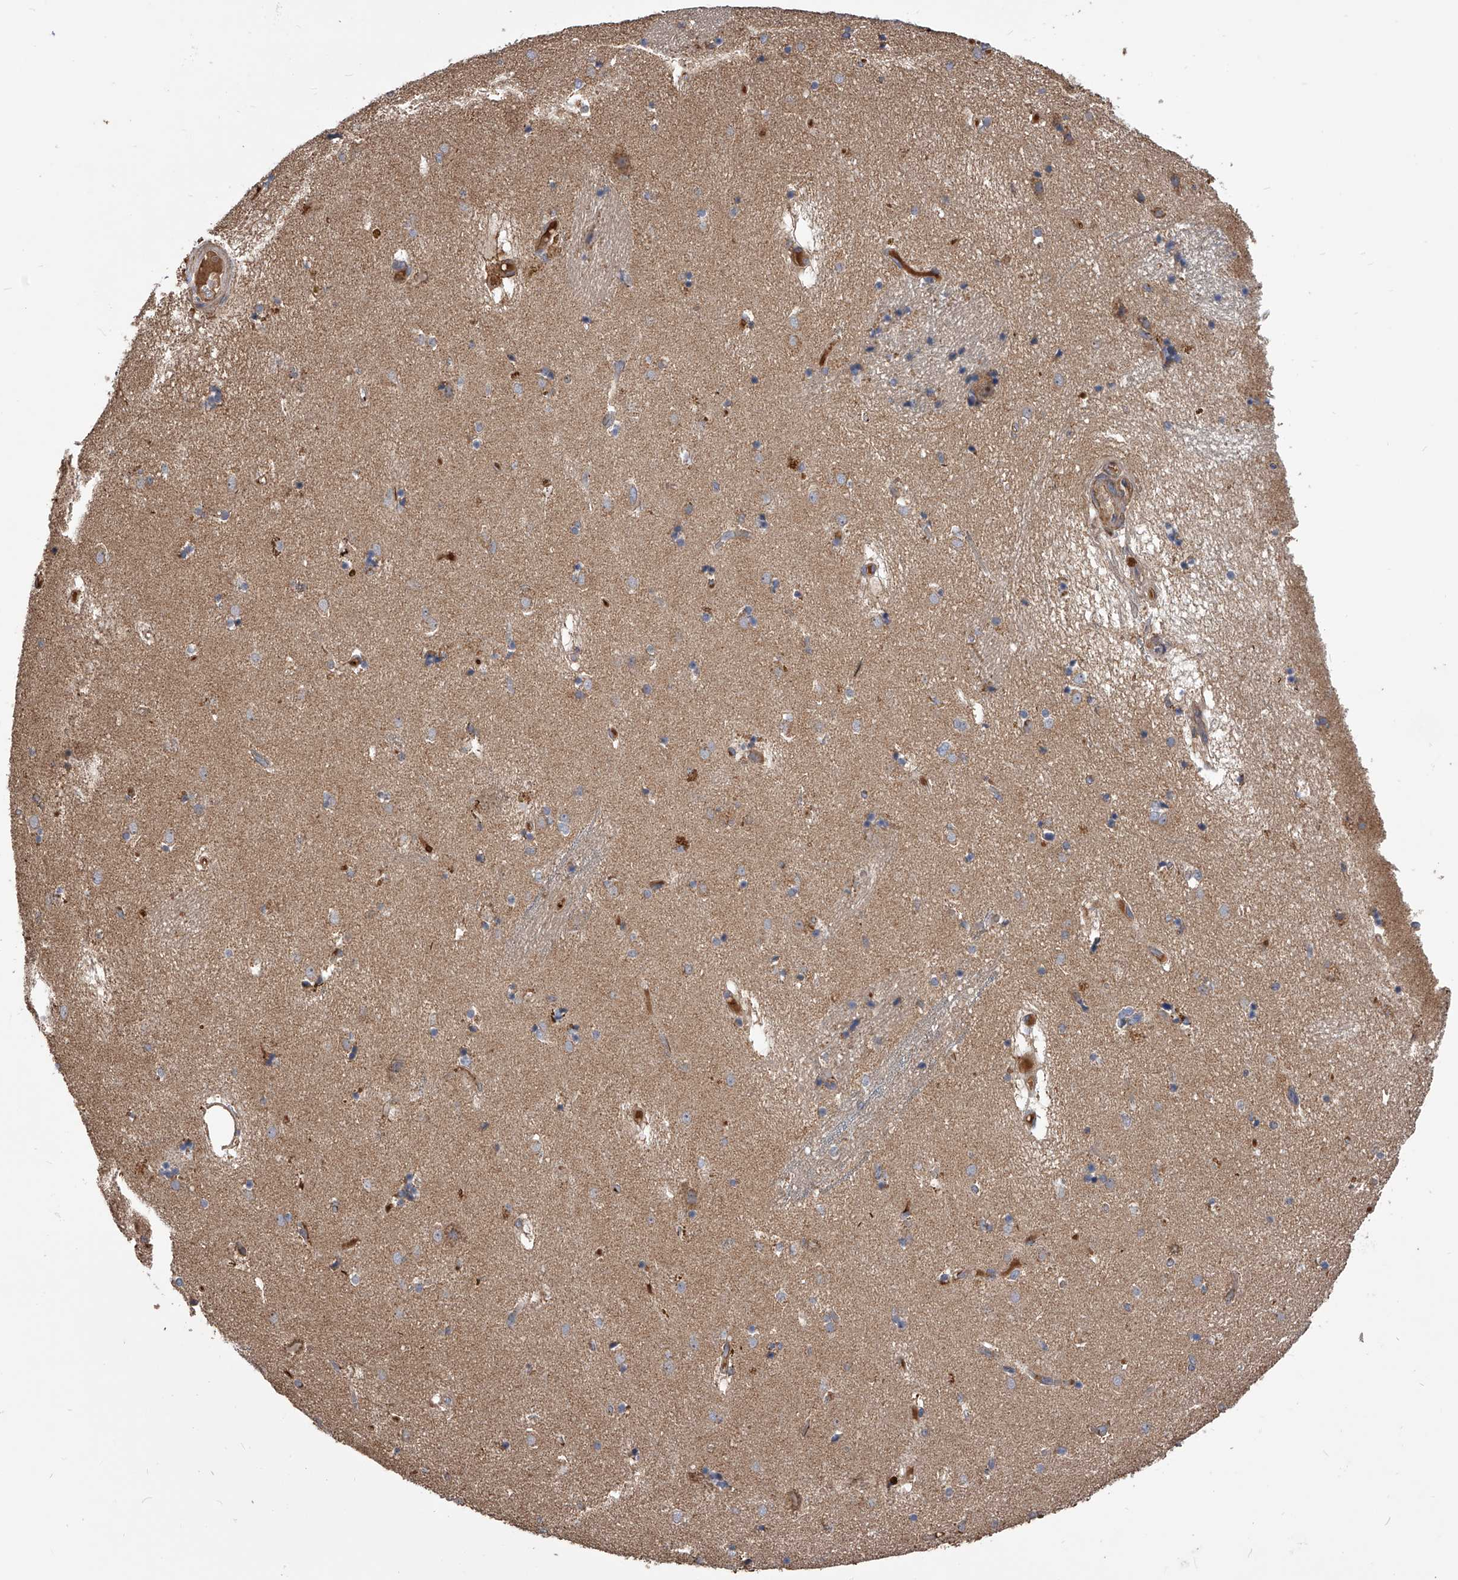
{"staining": {"intensity": "moderate", "quantity": "<25%", "location": "cytoplasmic/membranous"}, "tissue": "caudate", "cell_type": "Glial cells", "image_type": "normal", "snomed": [{"axis": "morphology", "description": "Normal tissue, NOS"}, {"axis": "topography", "description": "Lateral ventricle wall"}], "caption": "Immunohistochemical staining of unremarkable caudate demonstrates <25% levels of moderate cytoplasmic/membranous protein positivity in approximately <25% of glial cells.", "gene": "CUL7", "patient": {"sex": "male", "age": 70}}